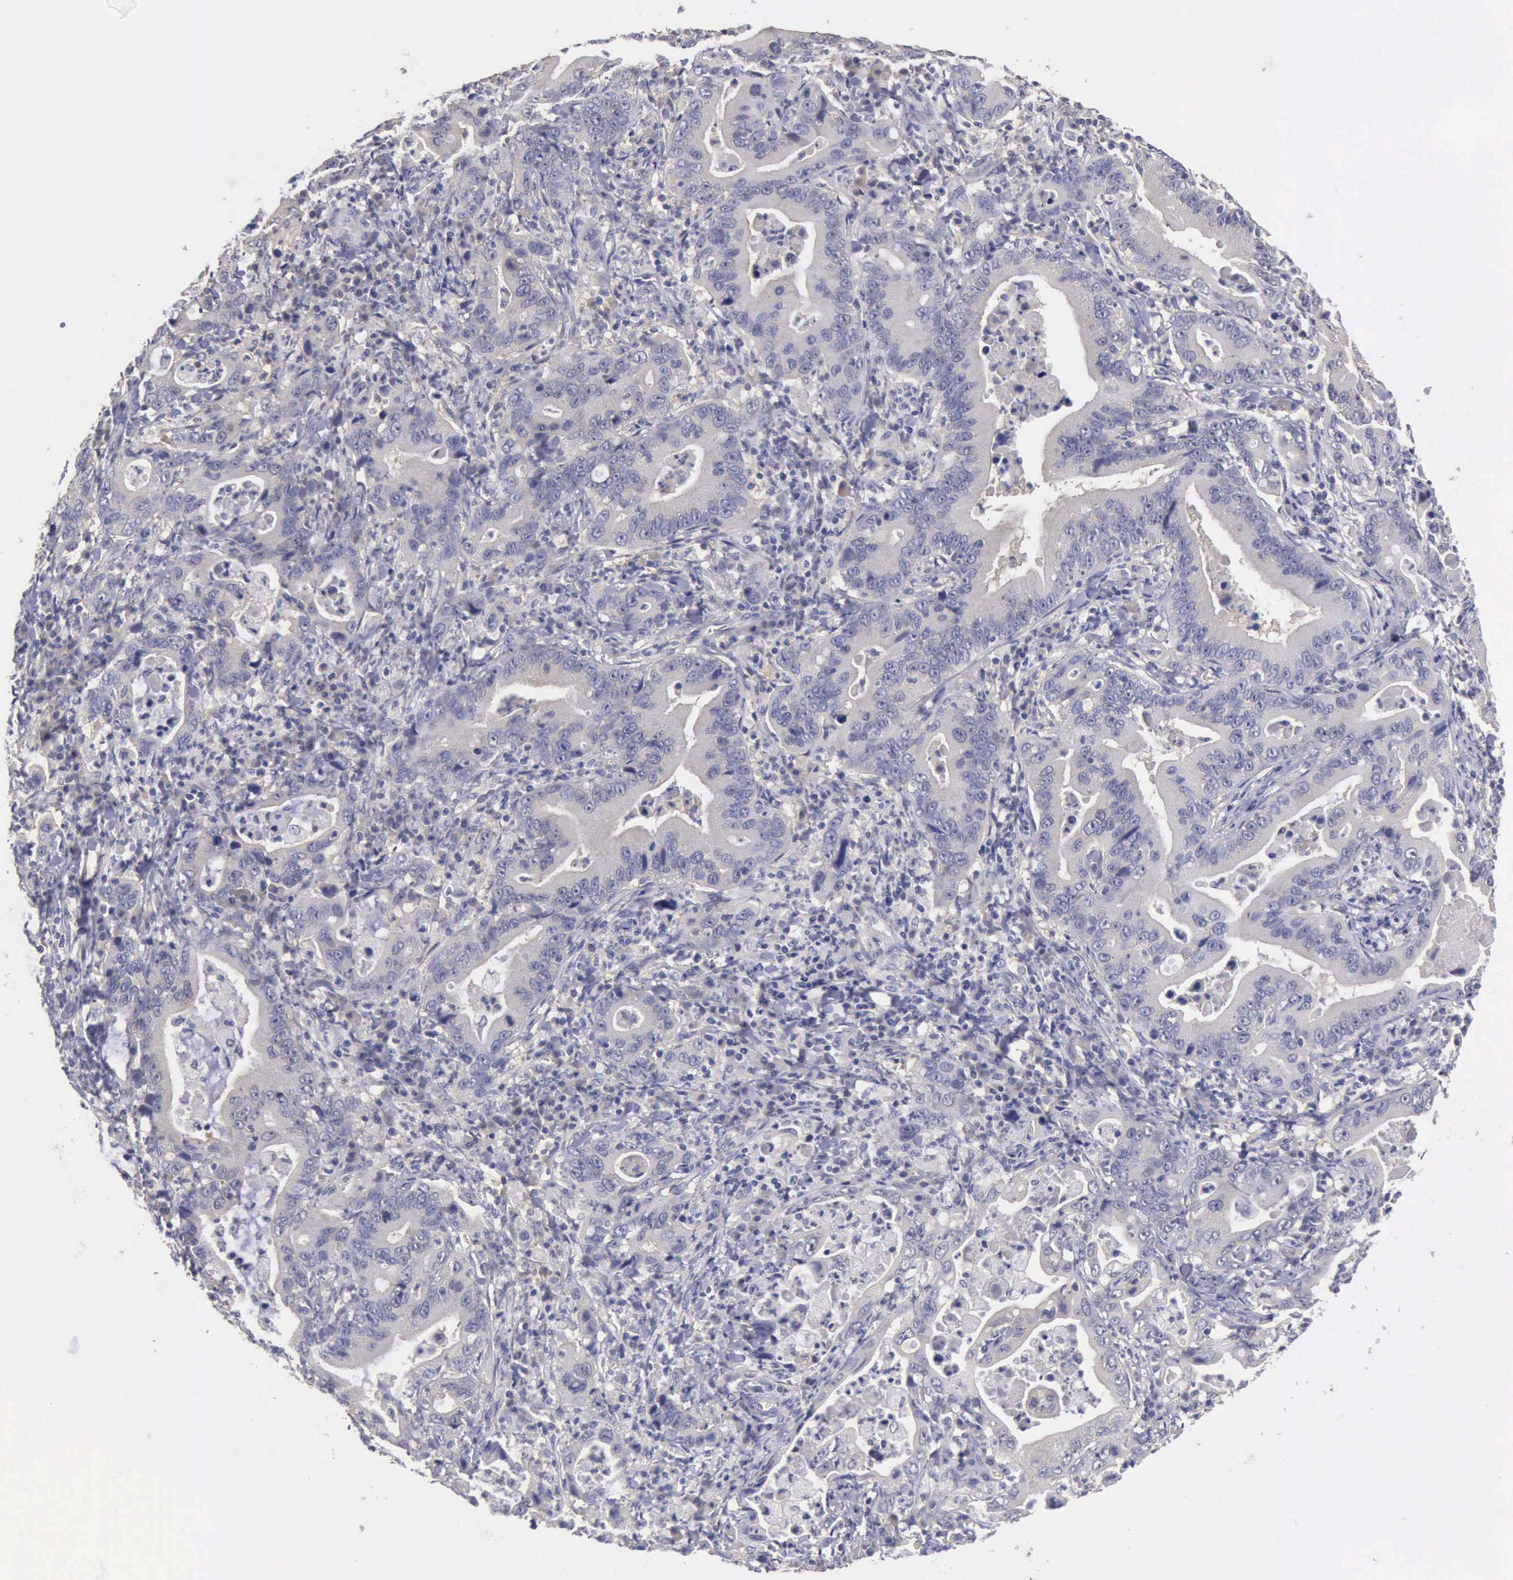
{"staining": {"intensity": "negative", "quantity": "none", "location": "none"}, "tissue": "stomach cancer", "cell_type": "Tumor cells", "image_type": "cancer", "snomed": [{"axis": "morphology", "description": "Adenocarcinoma, NOS"}, {"axis": "topography", "description": "Stomach, upper"}], "caption": "Tumor cells are negative for brown protein staining in stomach adenocarcinoma.", "gene": "PHKA1", "patient": {"sex": "male", "age": 63}}